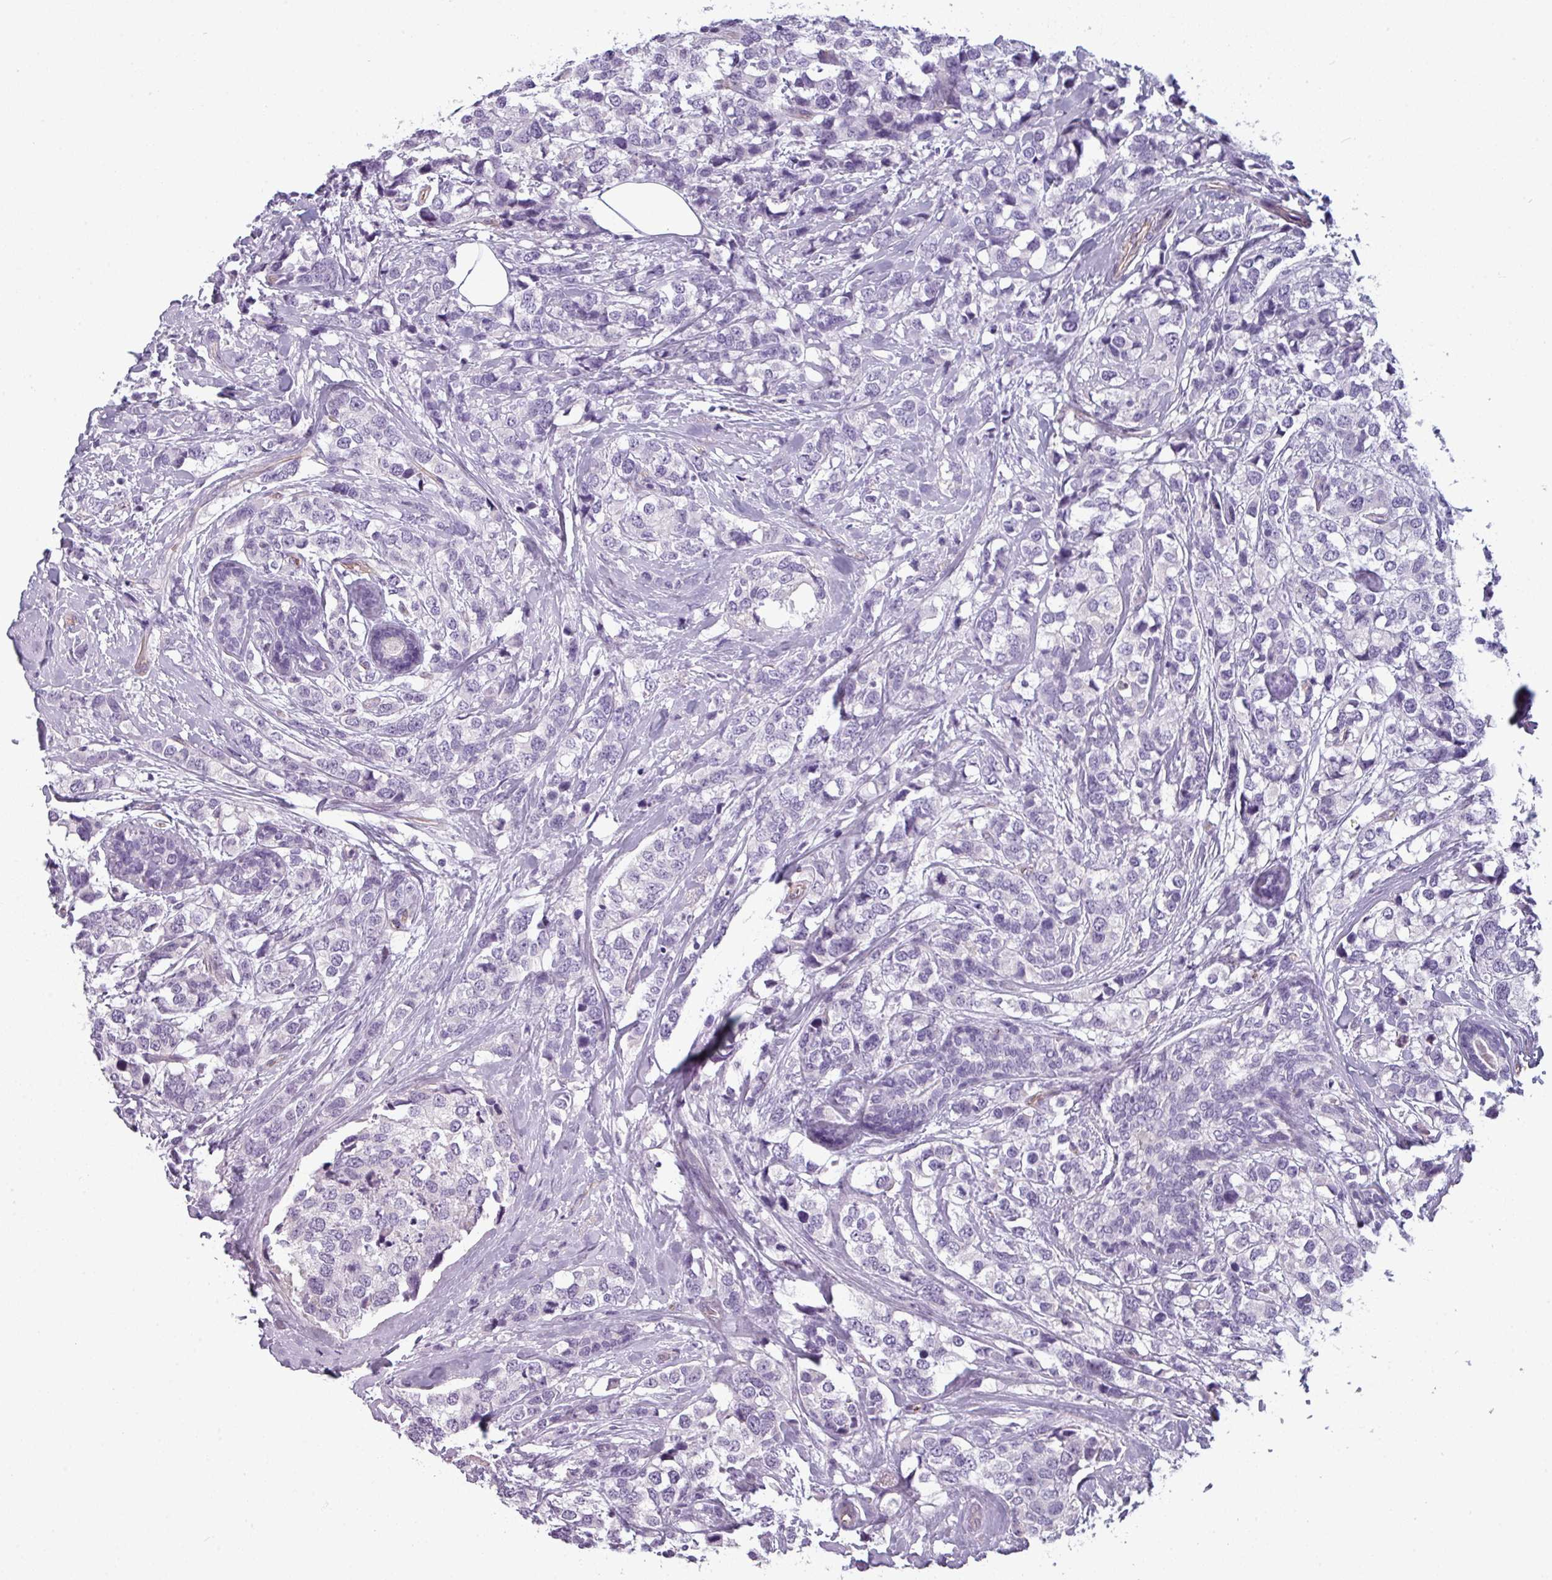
{"staining": {"intensity": "negative", "quantity": "none", "location": "none"}, "tissue": "breast cancer", "cell_type": "Tumor cells", "image_type": "cancer", "snomed": [{"axis": "morphology", "description": "Lobular carcinoma"}, {"axis": "topography", "description": "Breast"}], "caption": "High power microscopy histopathology image of an immunohistochemistry (IHC) histopathology image of lobular carcinoma (breast), revealing no significant staining in tumor cells. The staining was performed using DAB to visualize the protein expression in brown, while the nuclei were stained in blue with hematoxylin (Magnification: 20x).", "gene": "AREL1", "patient": {"sex": "female", "age": 59}}